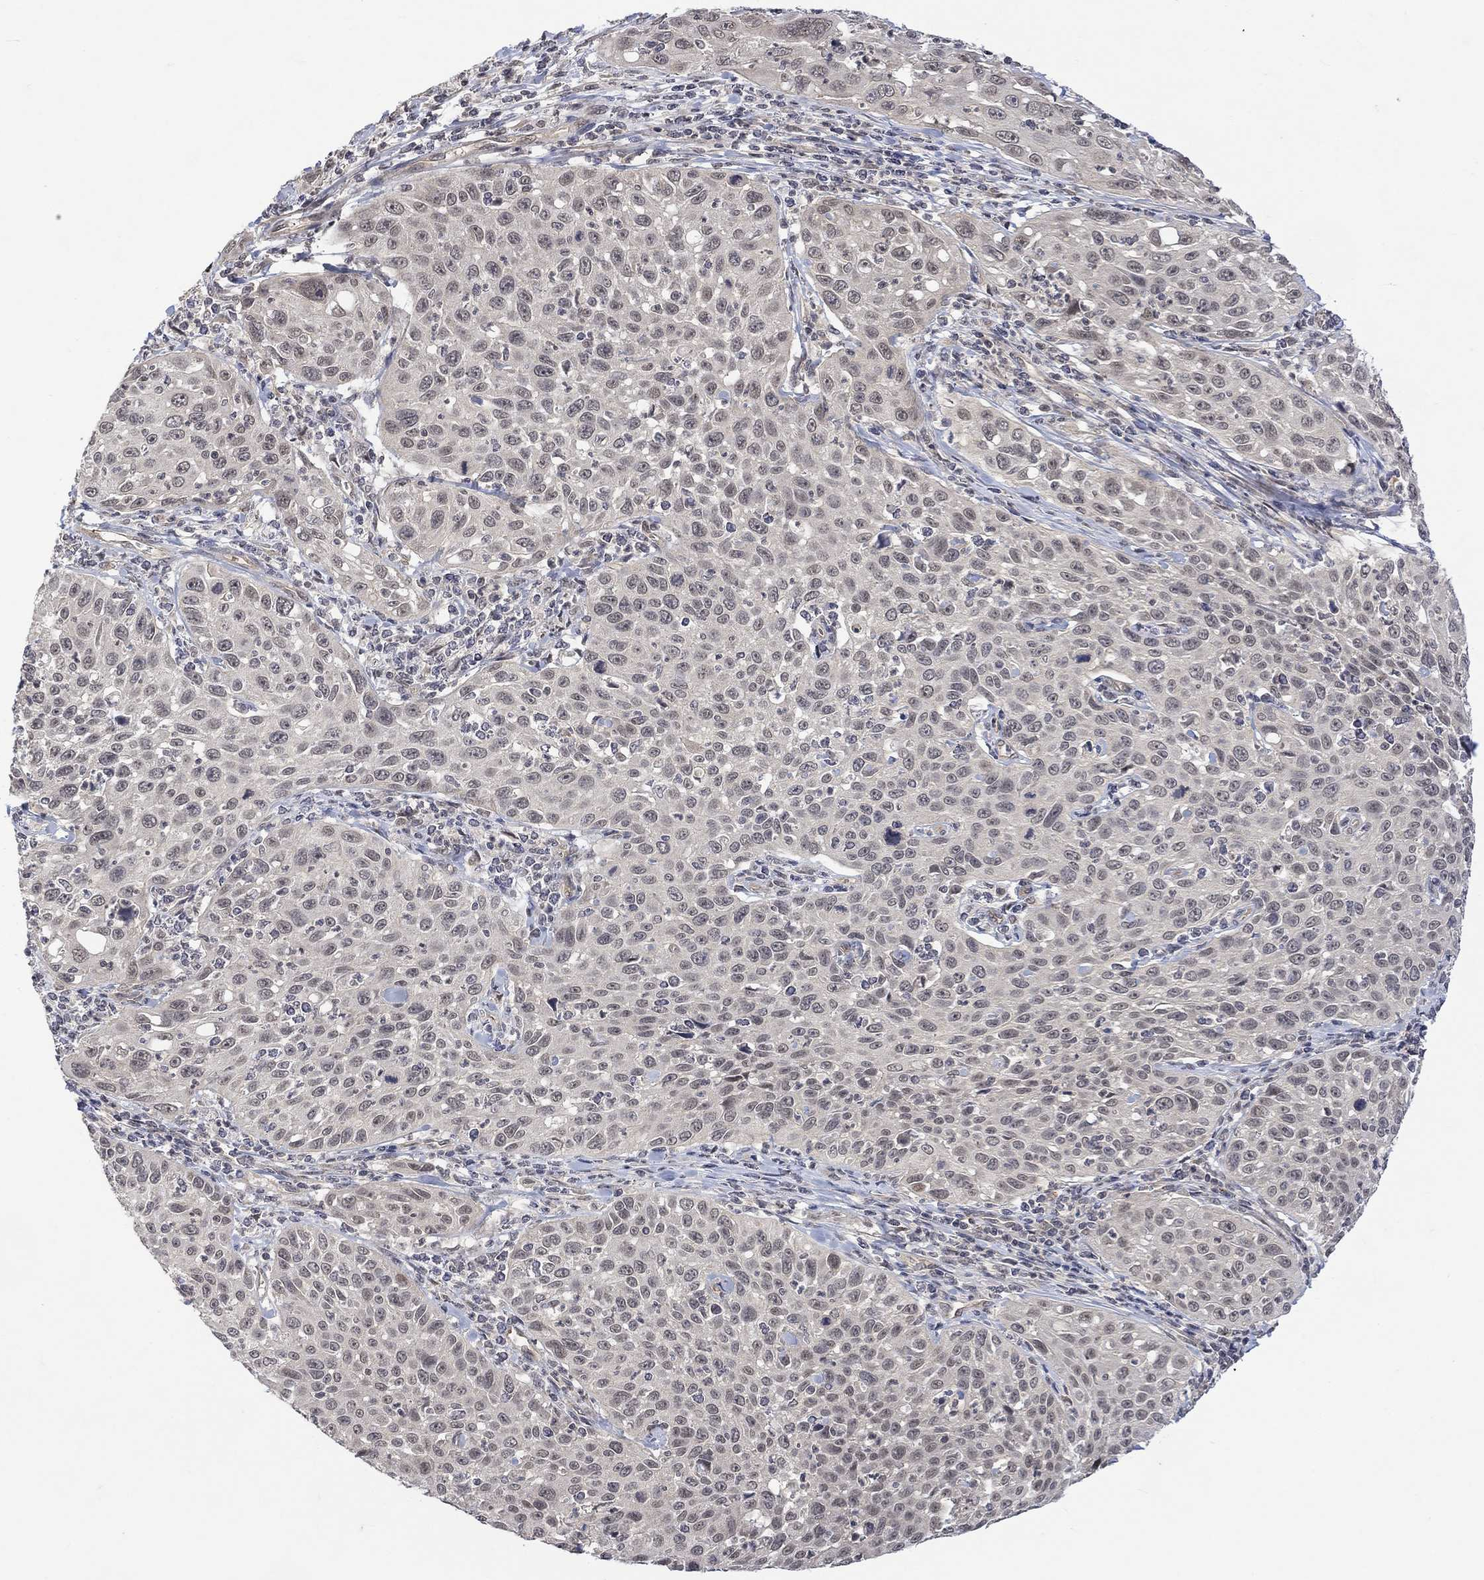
{"staining": {"intensity": "negative", "quantity": "none", "location": "none"}, "tissue": "cervical cancer", "cell_type": "Tumor cells", "image_type": "cancer", "snomed": [{"axis": "morphology", "description": "Squamous cell carcinoma, NOS"}, {"axis": "topography", "description": "Cervix"}], "caption": "A high-resolution photomicrograph shows immunohistochemistry staining of cervical cancer (squamous cell carcinoma), which shows no significant expression in tumor cells.", "gene": "GRIN2D", "patient": {"sex": "female", "age": 26}}